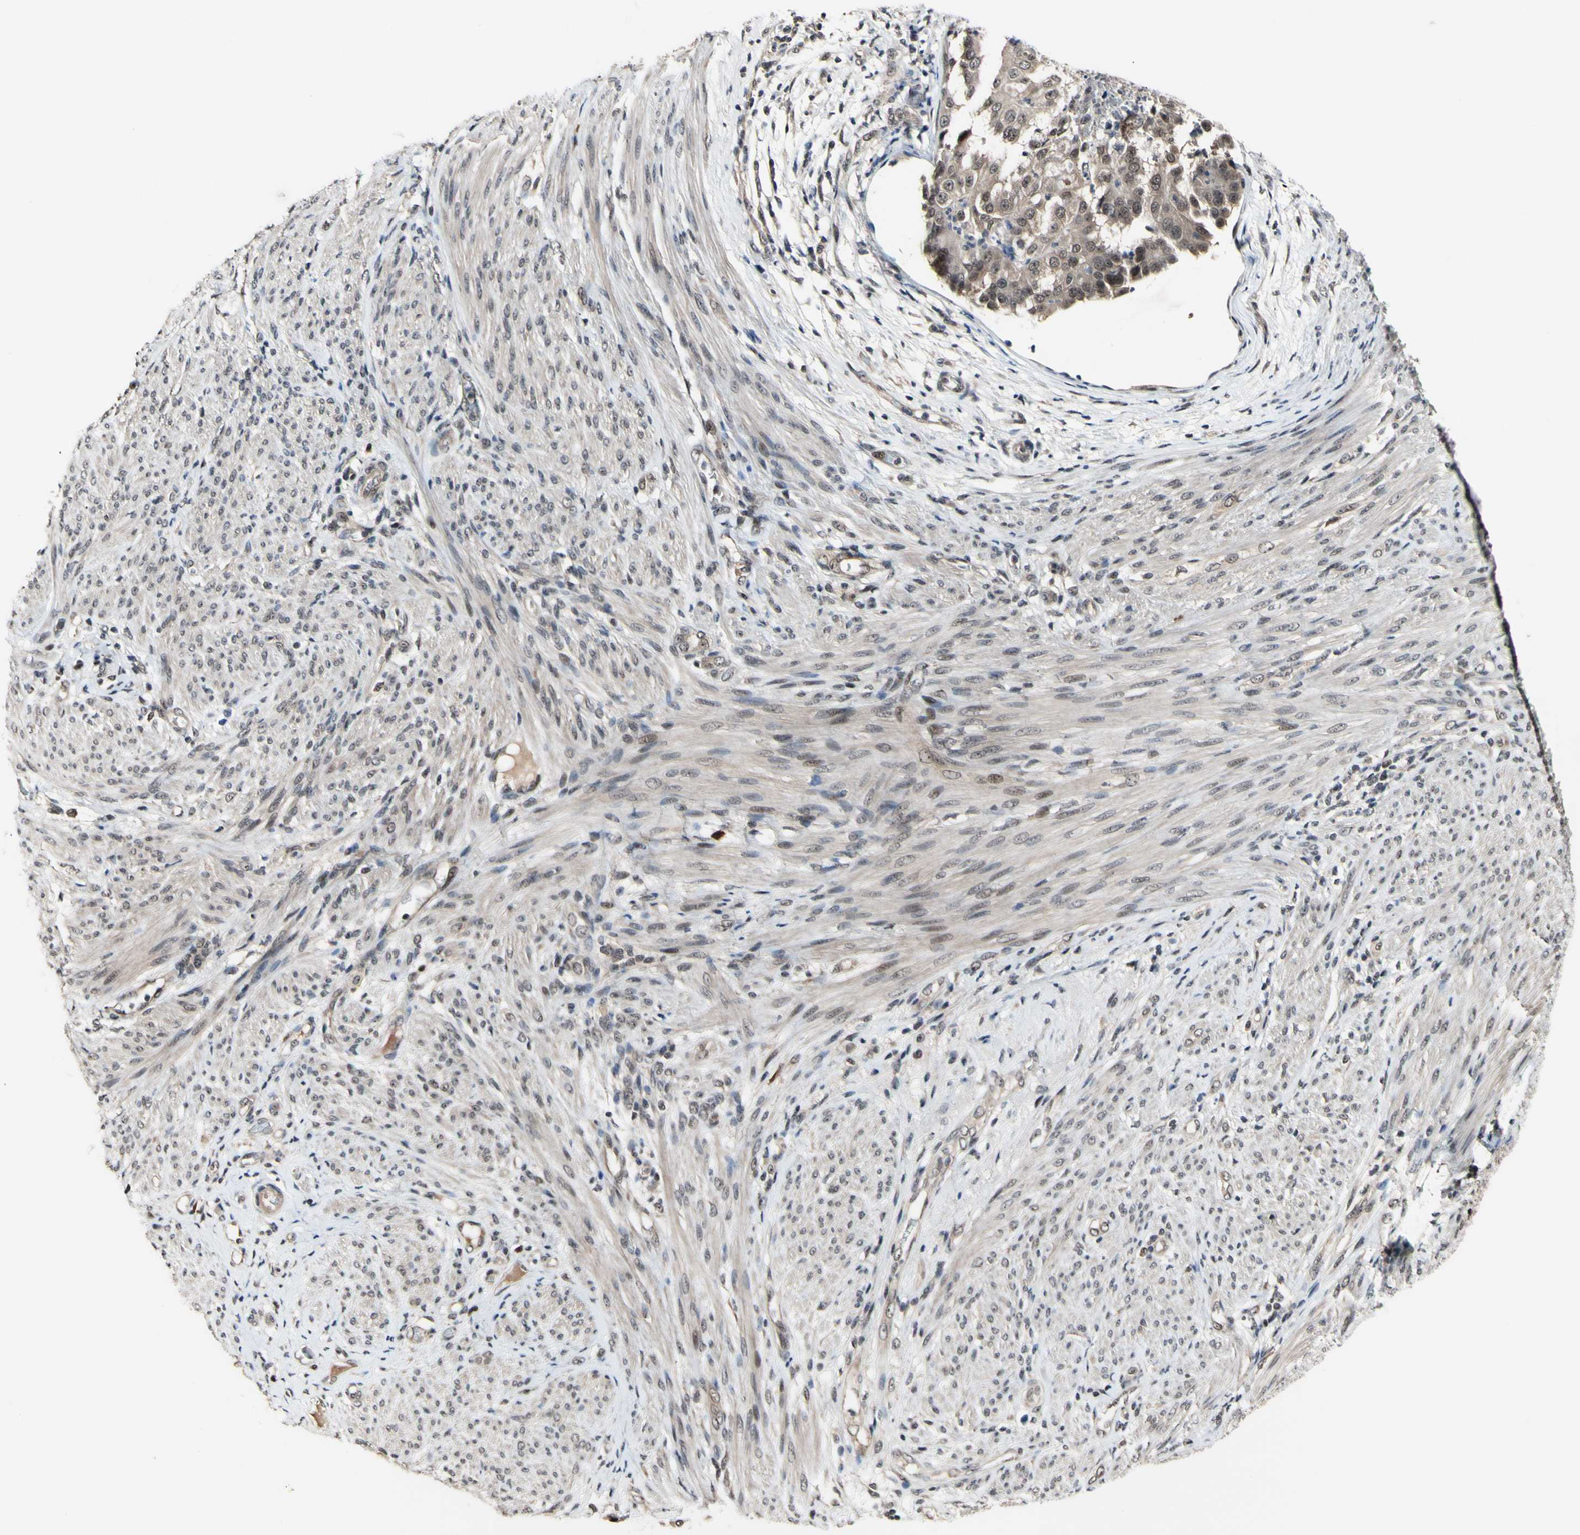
{"staining": {"intensity": "weak", "quantity": ">75%", "location": "cytoplasmic/membranous,nuclear"}, "tissue": "endometrial cancer", "cell_type": "Tumor cells", "image_type": "cancer", "snomed": [{"axis": "morphology", "description": "Adenocarcinoma, NOS"}, {"axis": "topography", "description": "Endometrium"}], "caption": "A high-resolution image shows immunohistochemistry staining of endometrial cancer, which reveals weak cytoplasmic/membranous and nuclear positivity in approximately >75% of tumor cells.", "gene": "PSMD10", "patient": {"sex": "female", "age": 85}}